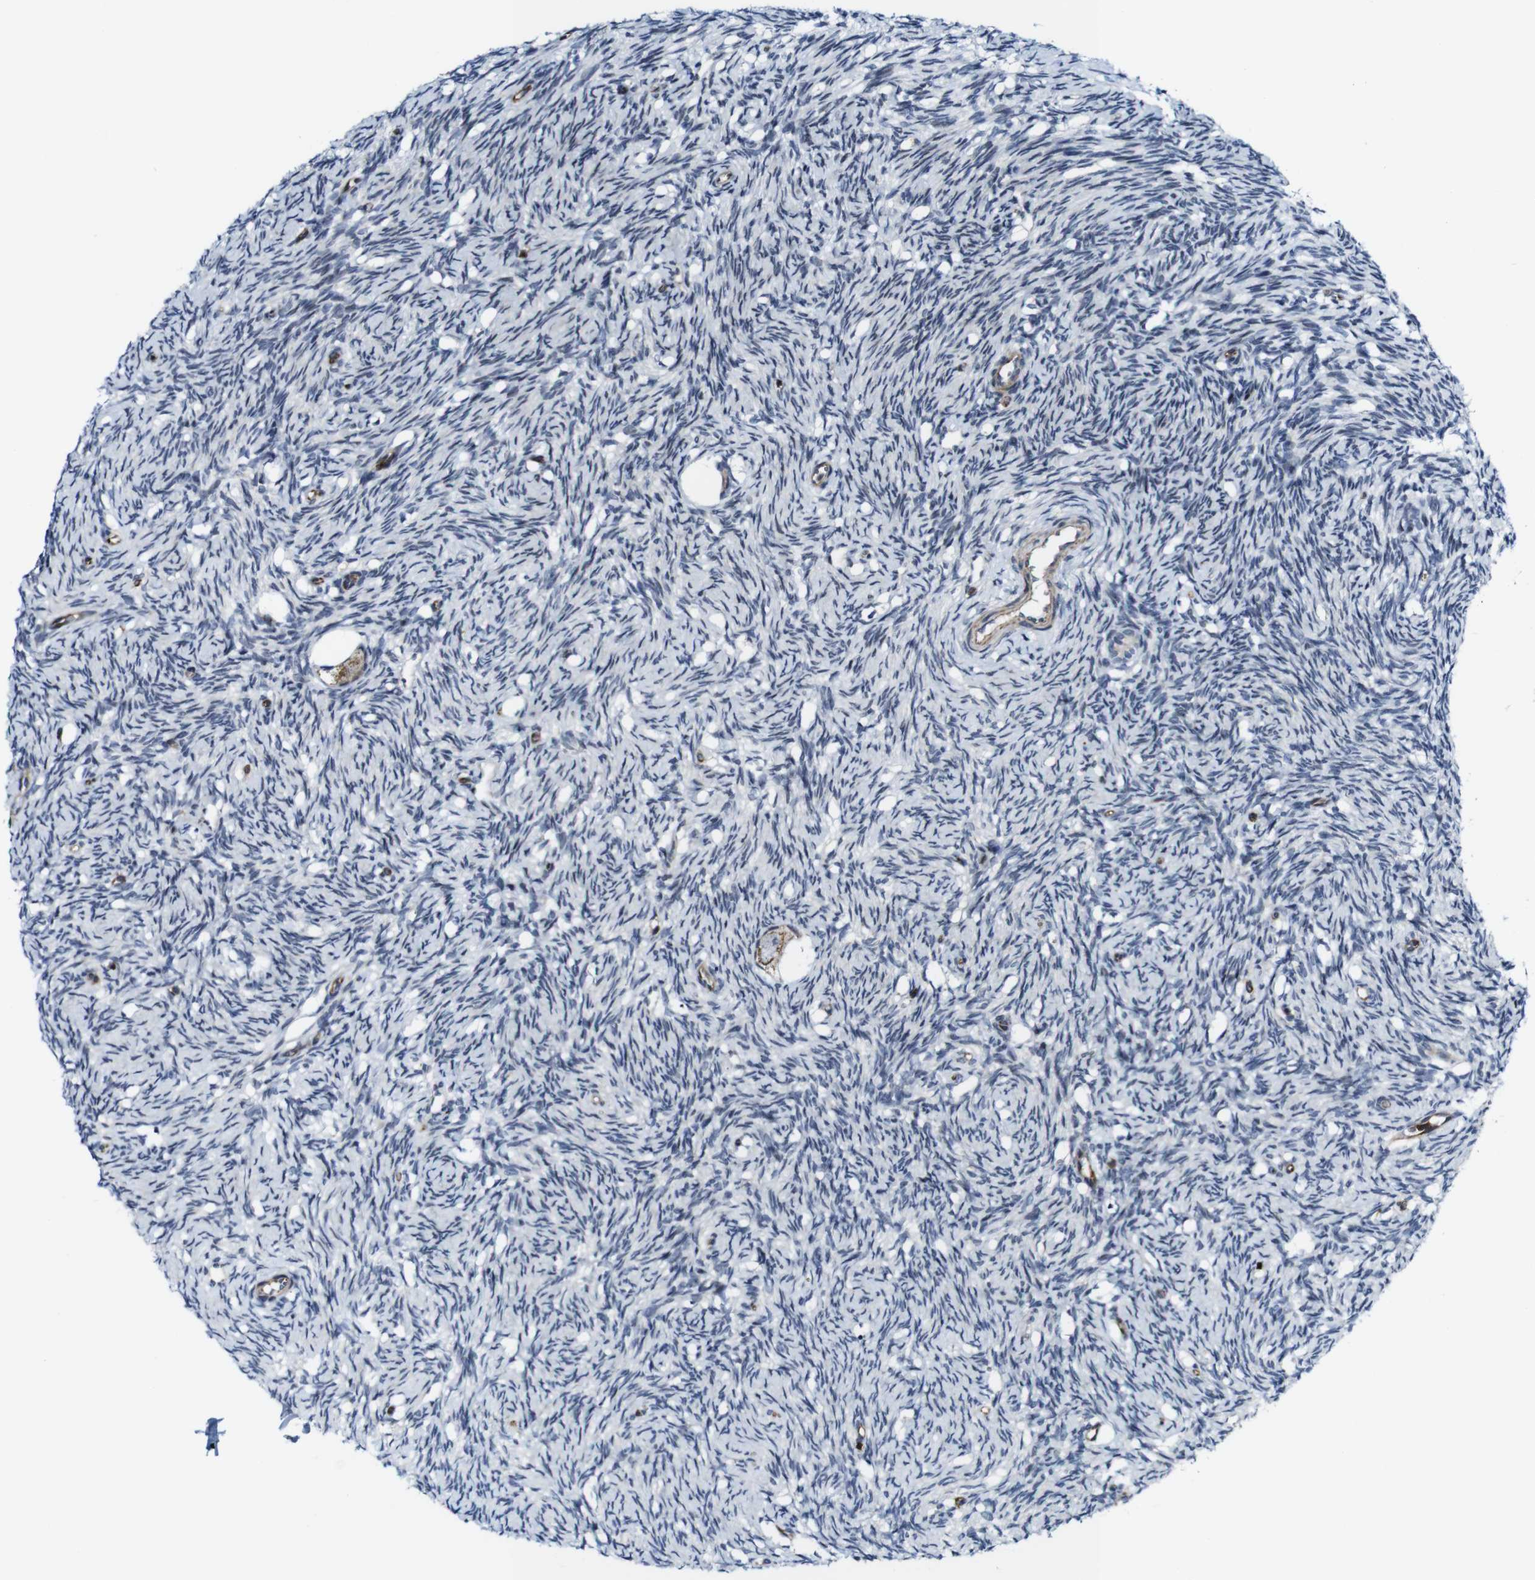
{"staining": {"intensity": "weak", "quantity": ">75%", "location": "cytoplasmic/membranous"}, "tissue": "ovary", "cell_type": "Follicle cells", "image_type": "normal", "snomed": [{"axis": "morphology", "description": "Normal tissue, NOS"}, {"axis": "topography", "description": "Ovary"}], "caption": "About >75% of follicle cells in unremarkable ovary display weak cytoplasmic/membranous protein staining as visualized by brown immunohistochemical staining.", "gene": "JAK2", "patient": {"sex": "female", "age": 33}}